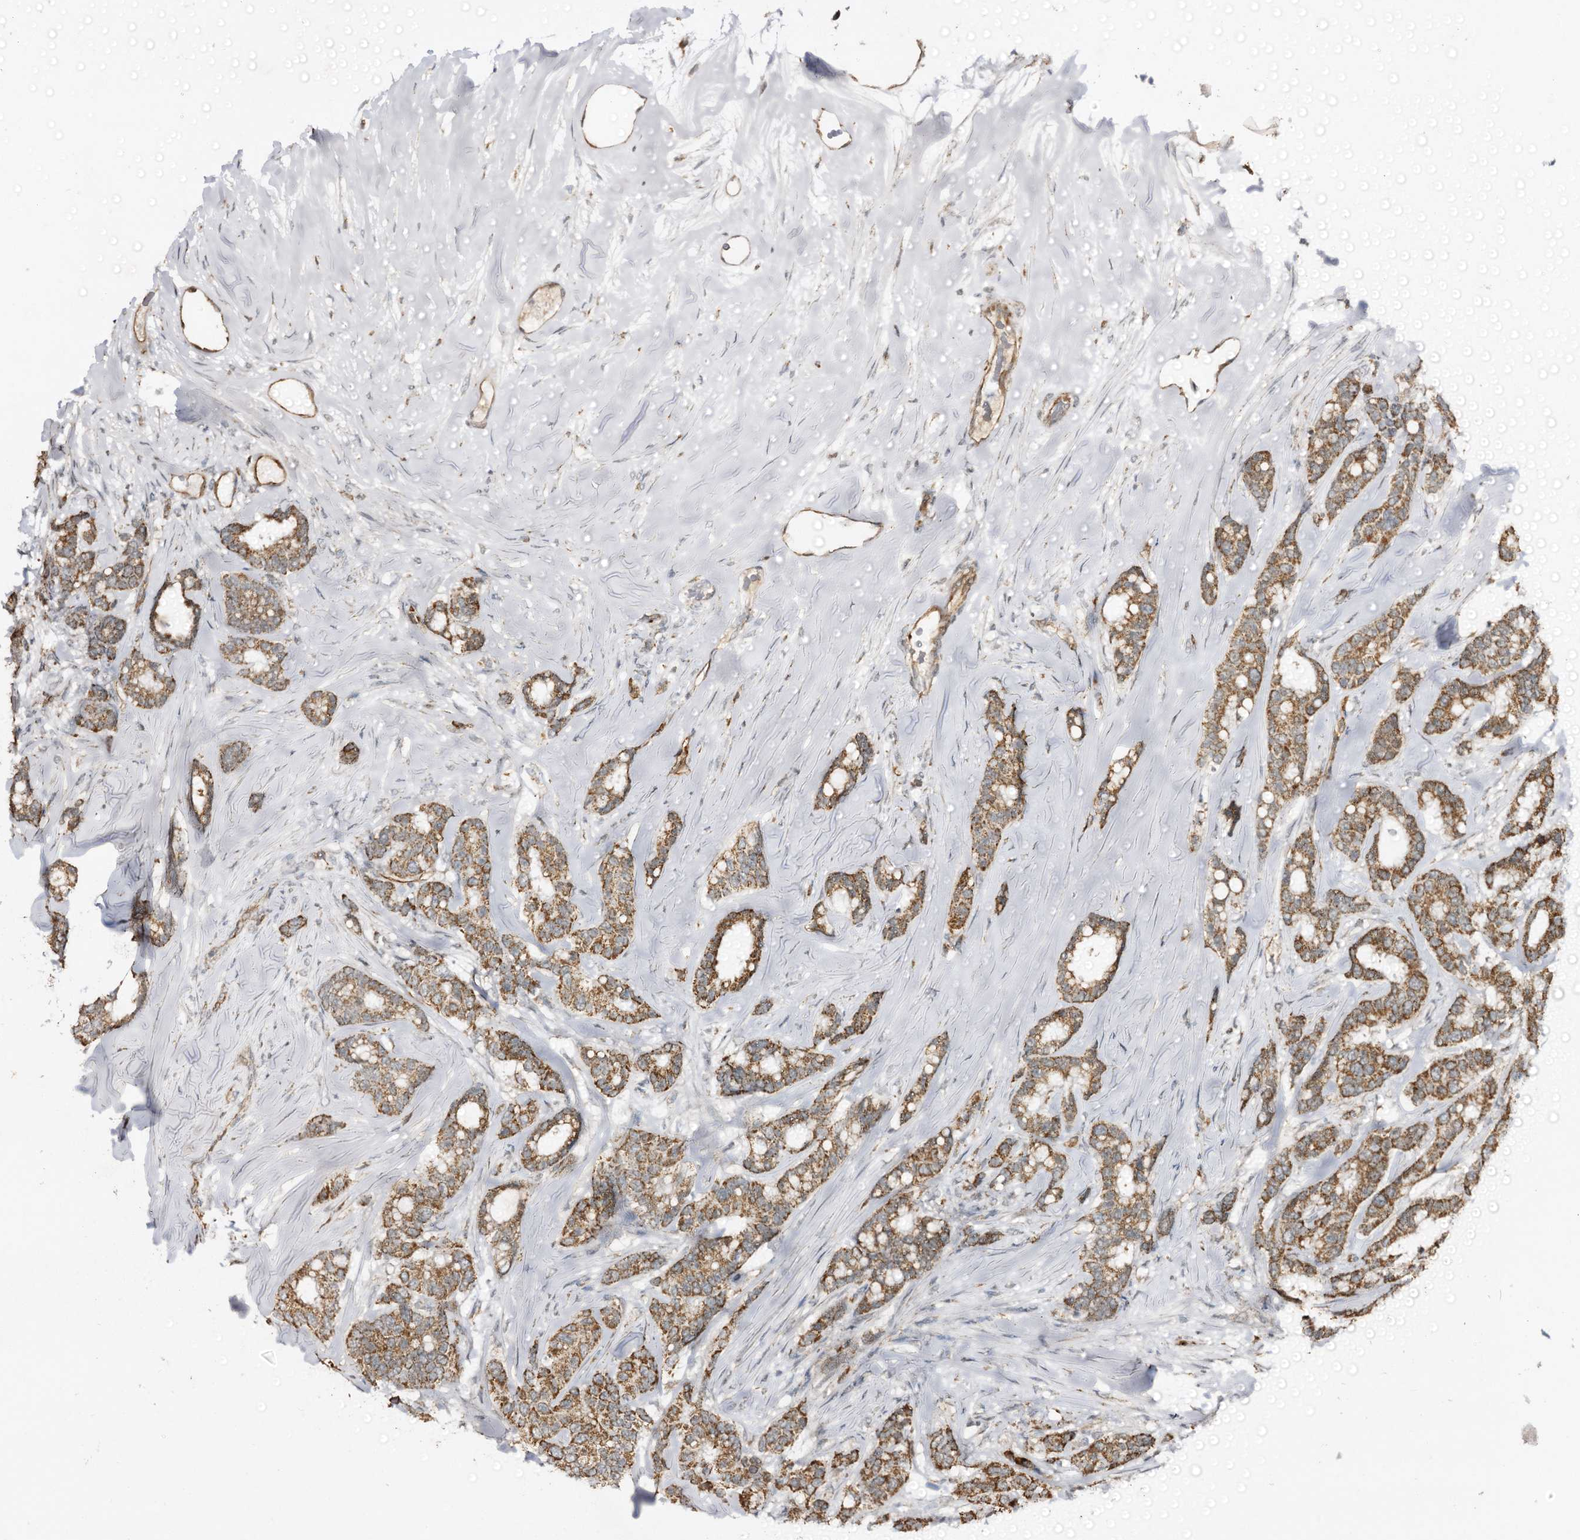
{"staining": {"intensity": "moderate", "quantity": ">75%", "location": "cytoplasmic/membranous"}, "tissue": "breast cancer", "cell_type": "Tumor cells", "image_type": "cancer", "snomed": [{"axis": "morphology", "description": "Duct carcinoma"}, {"axis": "topography", "description": "Breast"}], "caption": "Breast infiltrating ductal carcinoma was stained to show a protein in brown. There is medium levels of moderate cytoplasmic/membranous expression in about >75% of tumor cells.", "gene": "CBR4", "patient": {"sex": "female", "age": 87}}